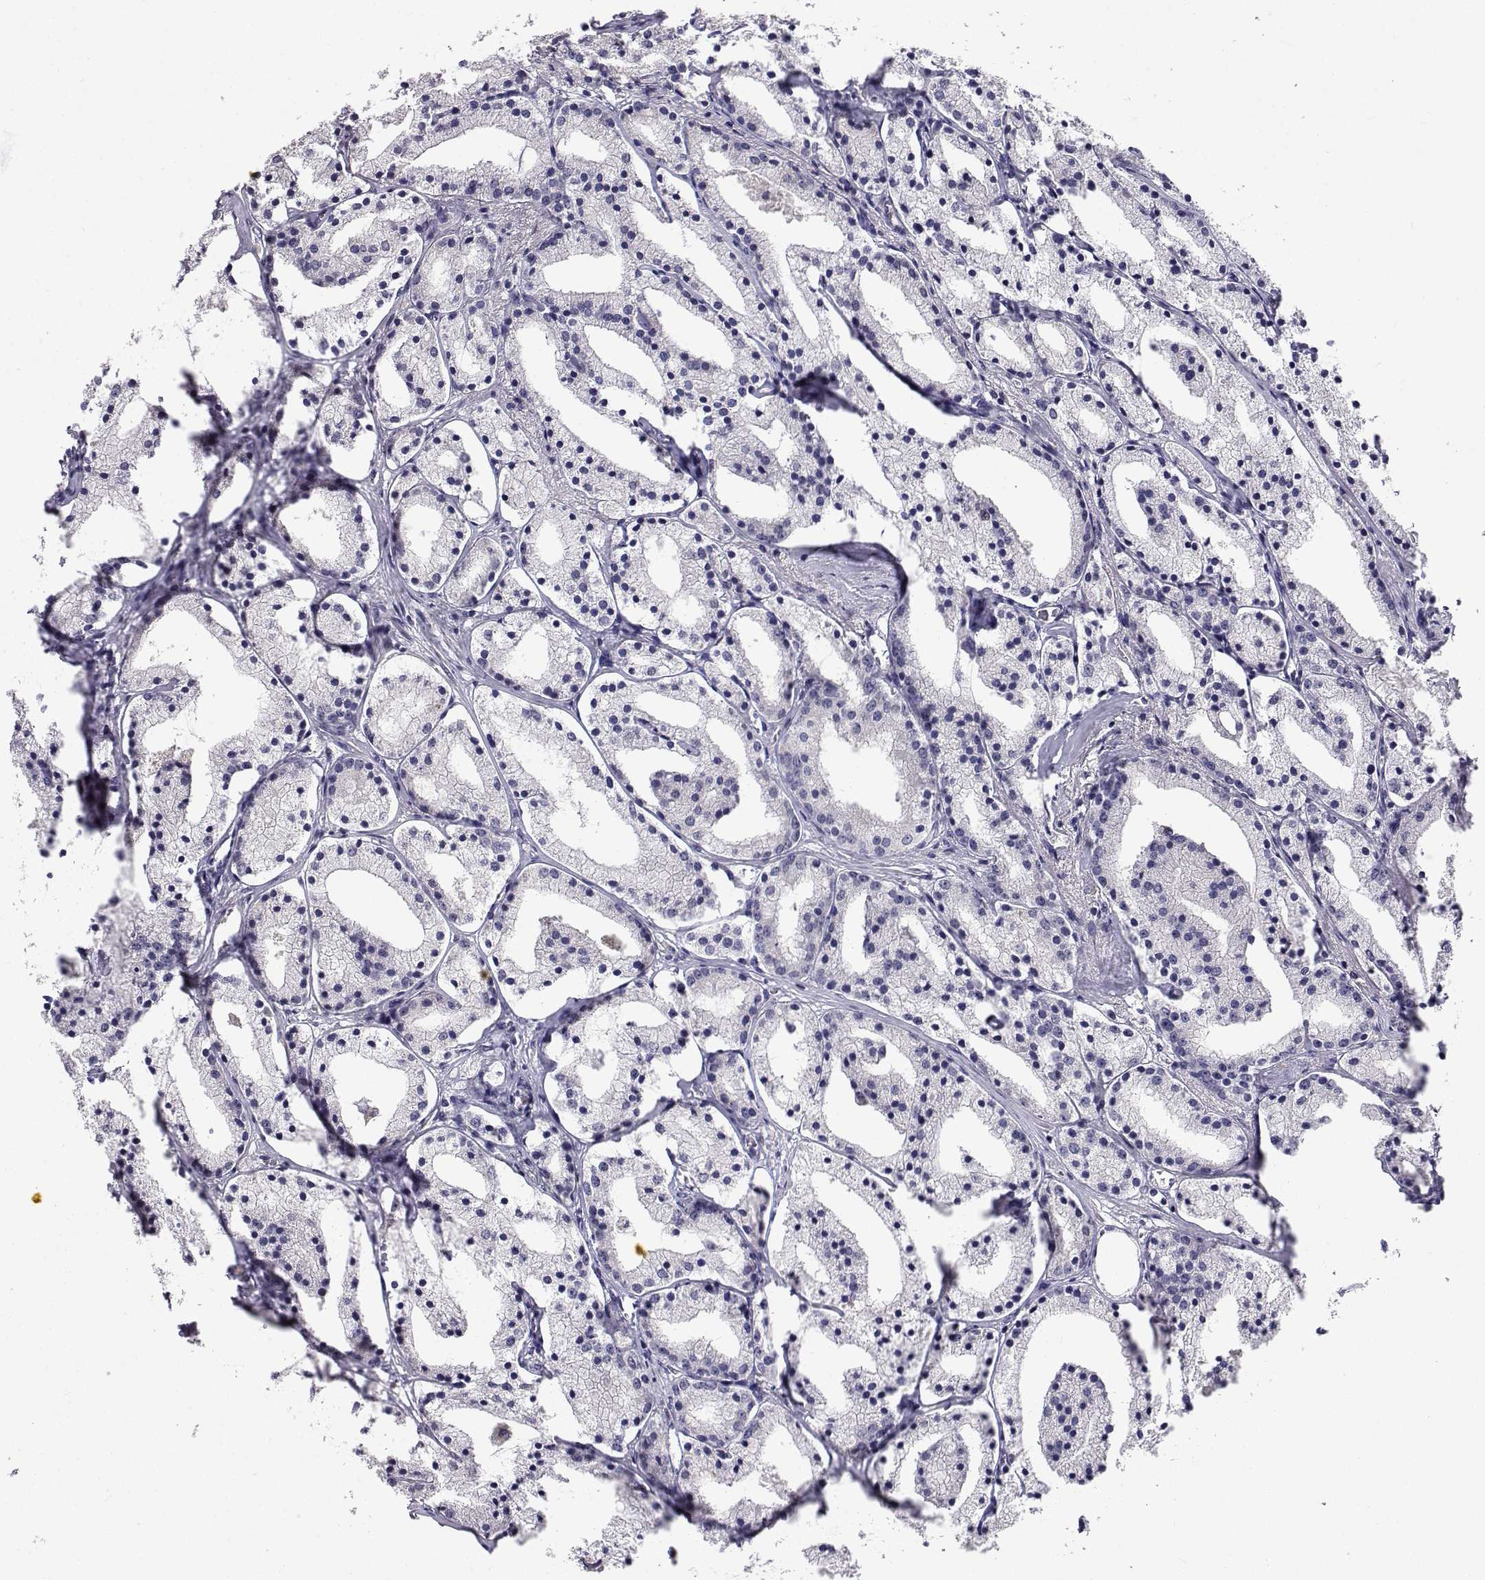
{"staining": {"intensity": "negative", "quantity": "none", "location": "none"}, "tissue": "prostate cancer", "cell_type": "Tumor cells", "image_type": "cancer", "snomed": [{"axis": "morphology", "description": "Adenocarcinoma, NOS"}, {"axis": "topography", "description": "Prostate"}], "caption": "Image shows no protein staining in tumor cells of adenocarcinoma (prostate) tissue.", "gene": "SLC6A3", "patient": {"sex": "male", "age": 69}}